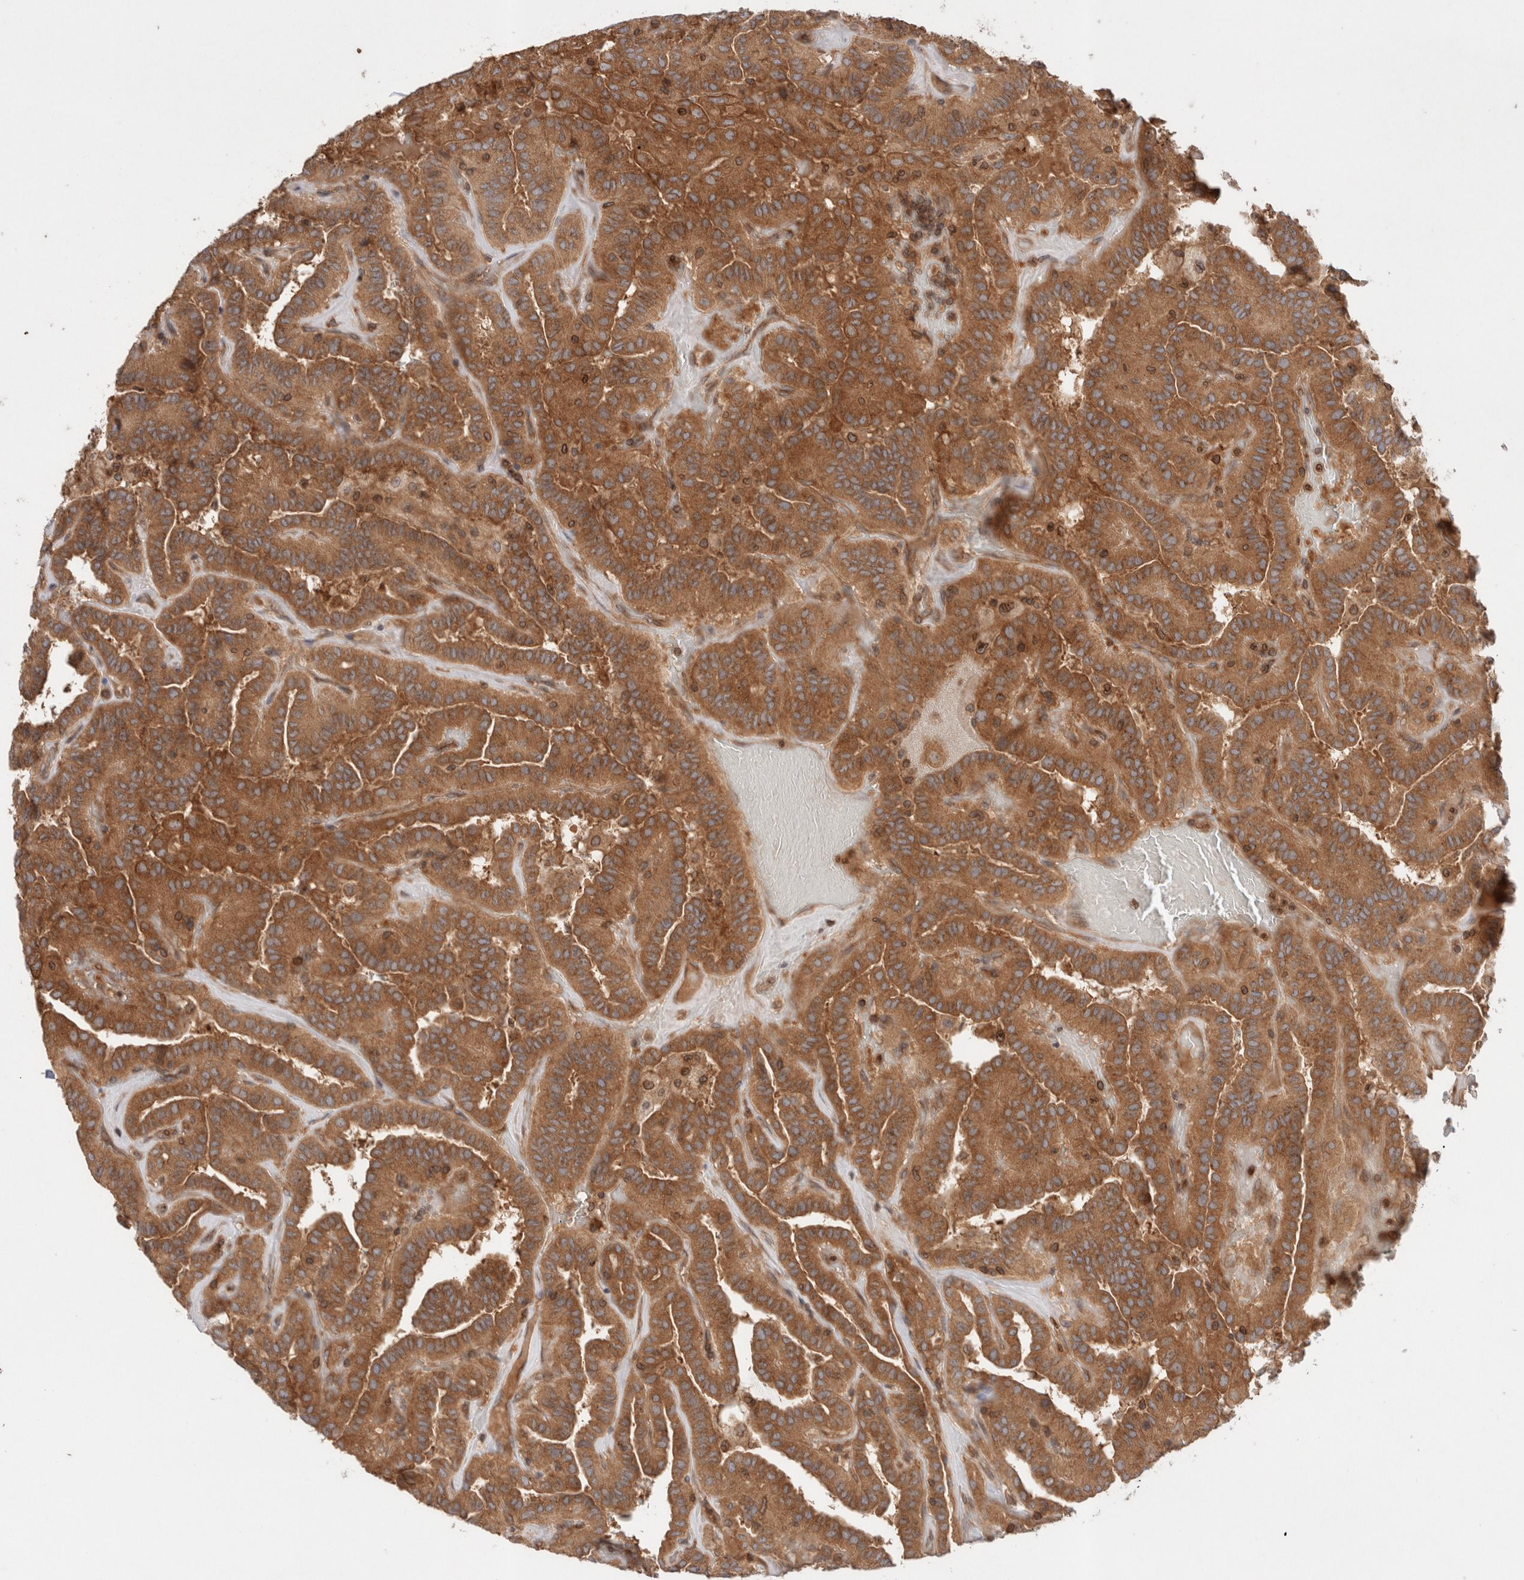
{"staining": {"intensity": "moderate", "quantity": ">75%", "location": "cytoplasmic/membranous"}, "tissue": "thyroid cancer", "cell_type": "Tumor cells", "image_type": "cancer", "snomed": [{"axis": "morphology", "description": "Papillary adenocarcinoma, NOS"}, {"axis": "topography", "description": "Thyroid gland"}], "caption": "Immunohistochemistry (IHC) micrograph of neoplastic tissue: human papillary adenocarcinoma (thyroid) stained using IHC displays medium levels of moderate protein expression localized specifically in the cytoplasmic/membranous of tumor cells, appearing as a cytoplasmic/membranous brown color.", "gene": "SIKE1", "patient": {"sex": "male", "age": 77}}